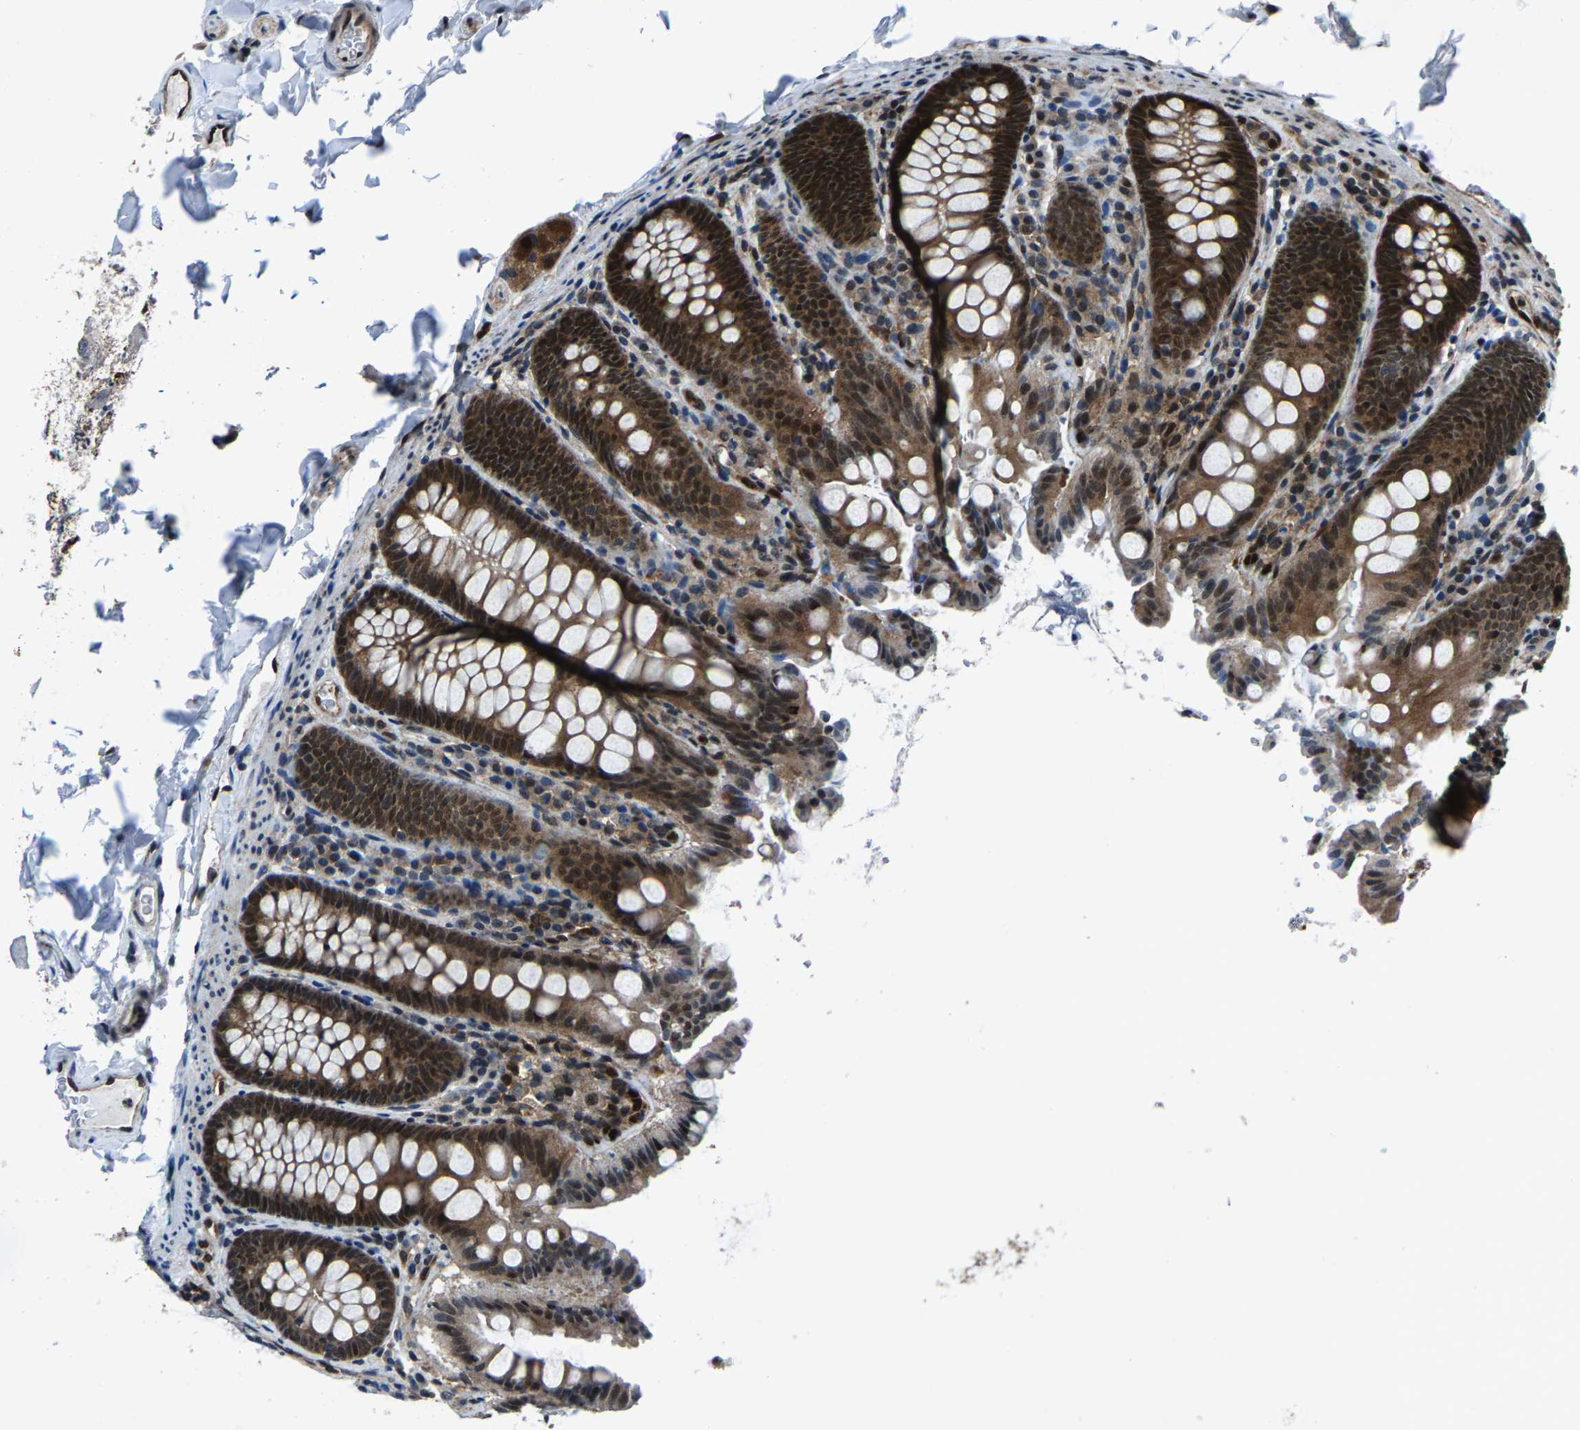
{"staining": {"intensity": "strong", "quantity": ">75%", "location": "nuclear"}, "tissue": "colon", "cell_type": "Endothelial cells", "image_type": "normal", "snomed": [{"axis": "morphology", "description": "Normal tissue, NOS"}, {"axis": "topography", "description": "Colon"}], "caption": "Protein analysis of benign colon exhibits strong nuclear positivity in about >75% of endothelial cells. (DAB IHC with brightfield microscopy, high magnification).", "gene": "ATXN3", "patient": {"sex": "female", "age": 61}}